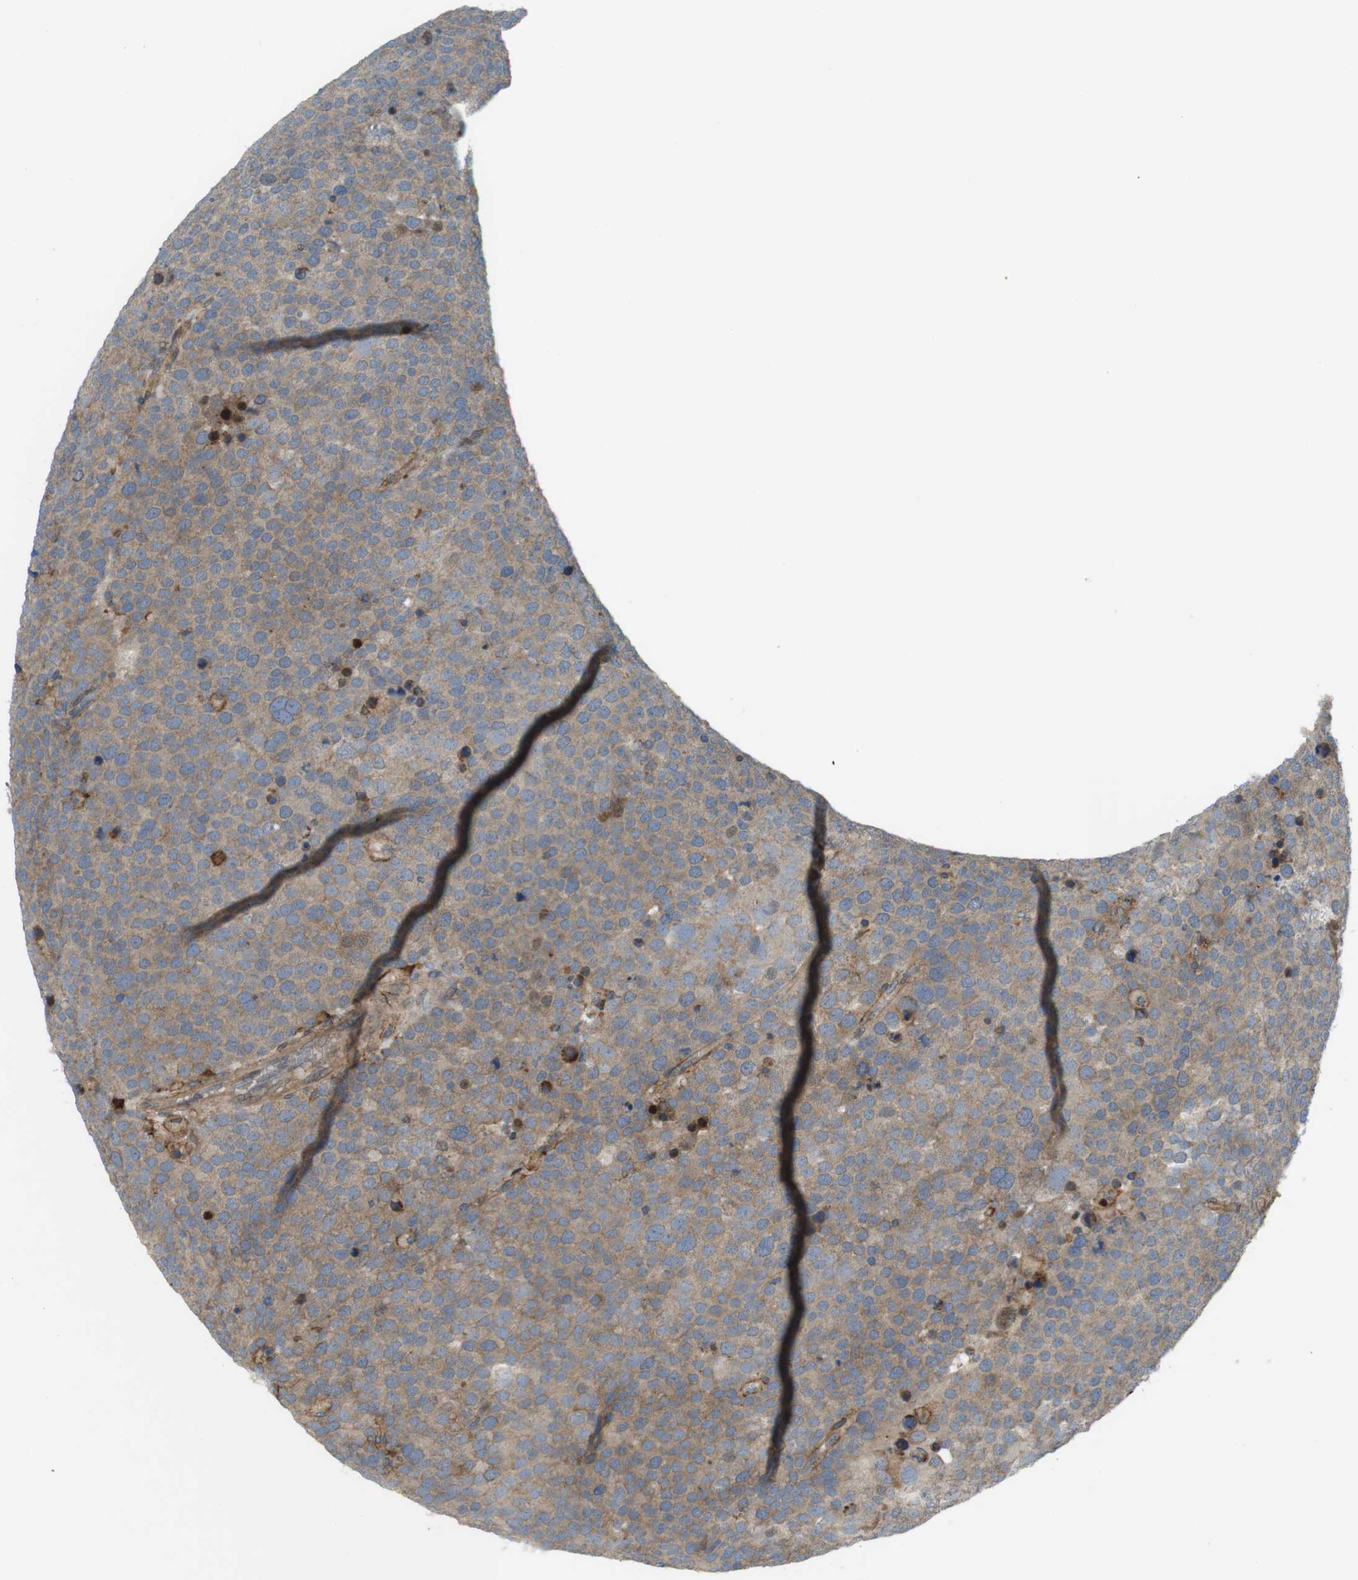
{"staining": {"intensity": "weak", "quantity": ">75%", "location": "cytoplasmic/membranous"}, "tissue": "testis cancer", "cell_type": "Tumor cells", "image_type": "cancer", "snomed": [{"axis": "morphology", "description": "Seminoma, NOS"}, {"axis": "topography", "description": "Testis"}], "caption": "The micrograph demonstrates staining of testis seminoma, revealing weak cytoplasmic/membranous protein expression (brown color) within tumor cells. (brown staining indicates protein expression, while blue staining denotes nuclei).", "gene": "DDAH2", "patient": {"sex": "male", "age": 71}}